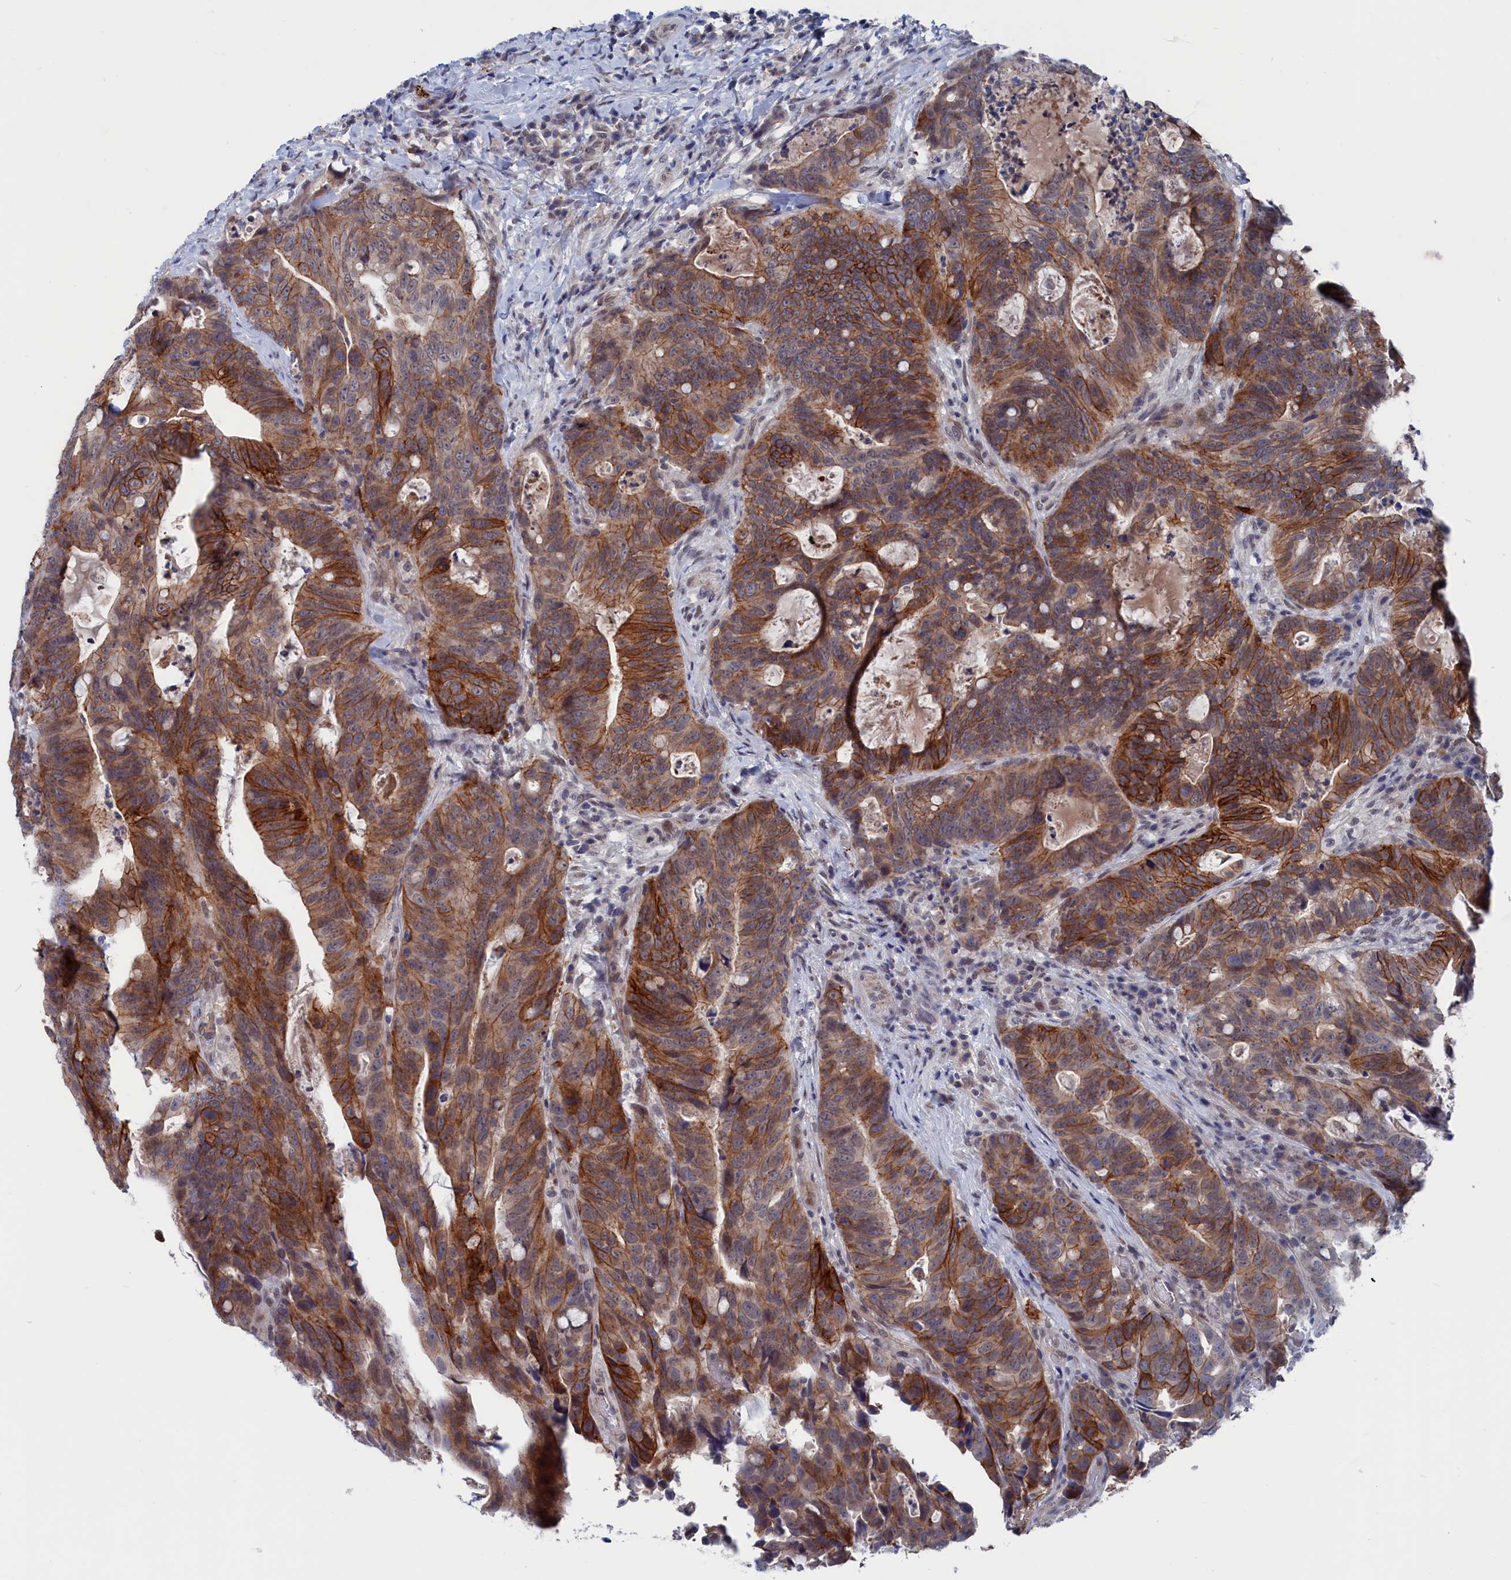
{"staining": {"intensity": "moderate", "quantity": ">75%", "location": "cytoplasmic/membranous"}, "tissue": "colorectal cancer", "cell_type": "Tumor cells", "image_type": "cancer", "snomed": [{"axis": "morphology", "description": "Adenocarcinoma, NOS"}, {"axis": "topography", "description": "Colon"}], "caption": "A high-resolution photomicrograph shows immunohistochemistry staining of adenocarcinoma (colorectal), which shows moderate cytoplasmic/membranous staining in about >75% of tumor cells. (Stains: DAB (3,3'-diaminobenzidine) in brown, nuclei in blue, Microscopy: brightfield microscopy at high magnification).", "gene": "MARCHF3", "patient": {"sex": "female", "age": 82}}